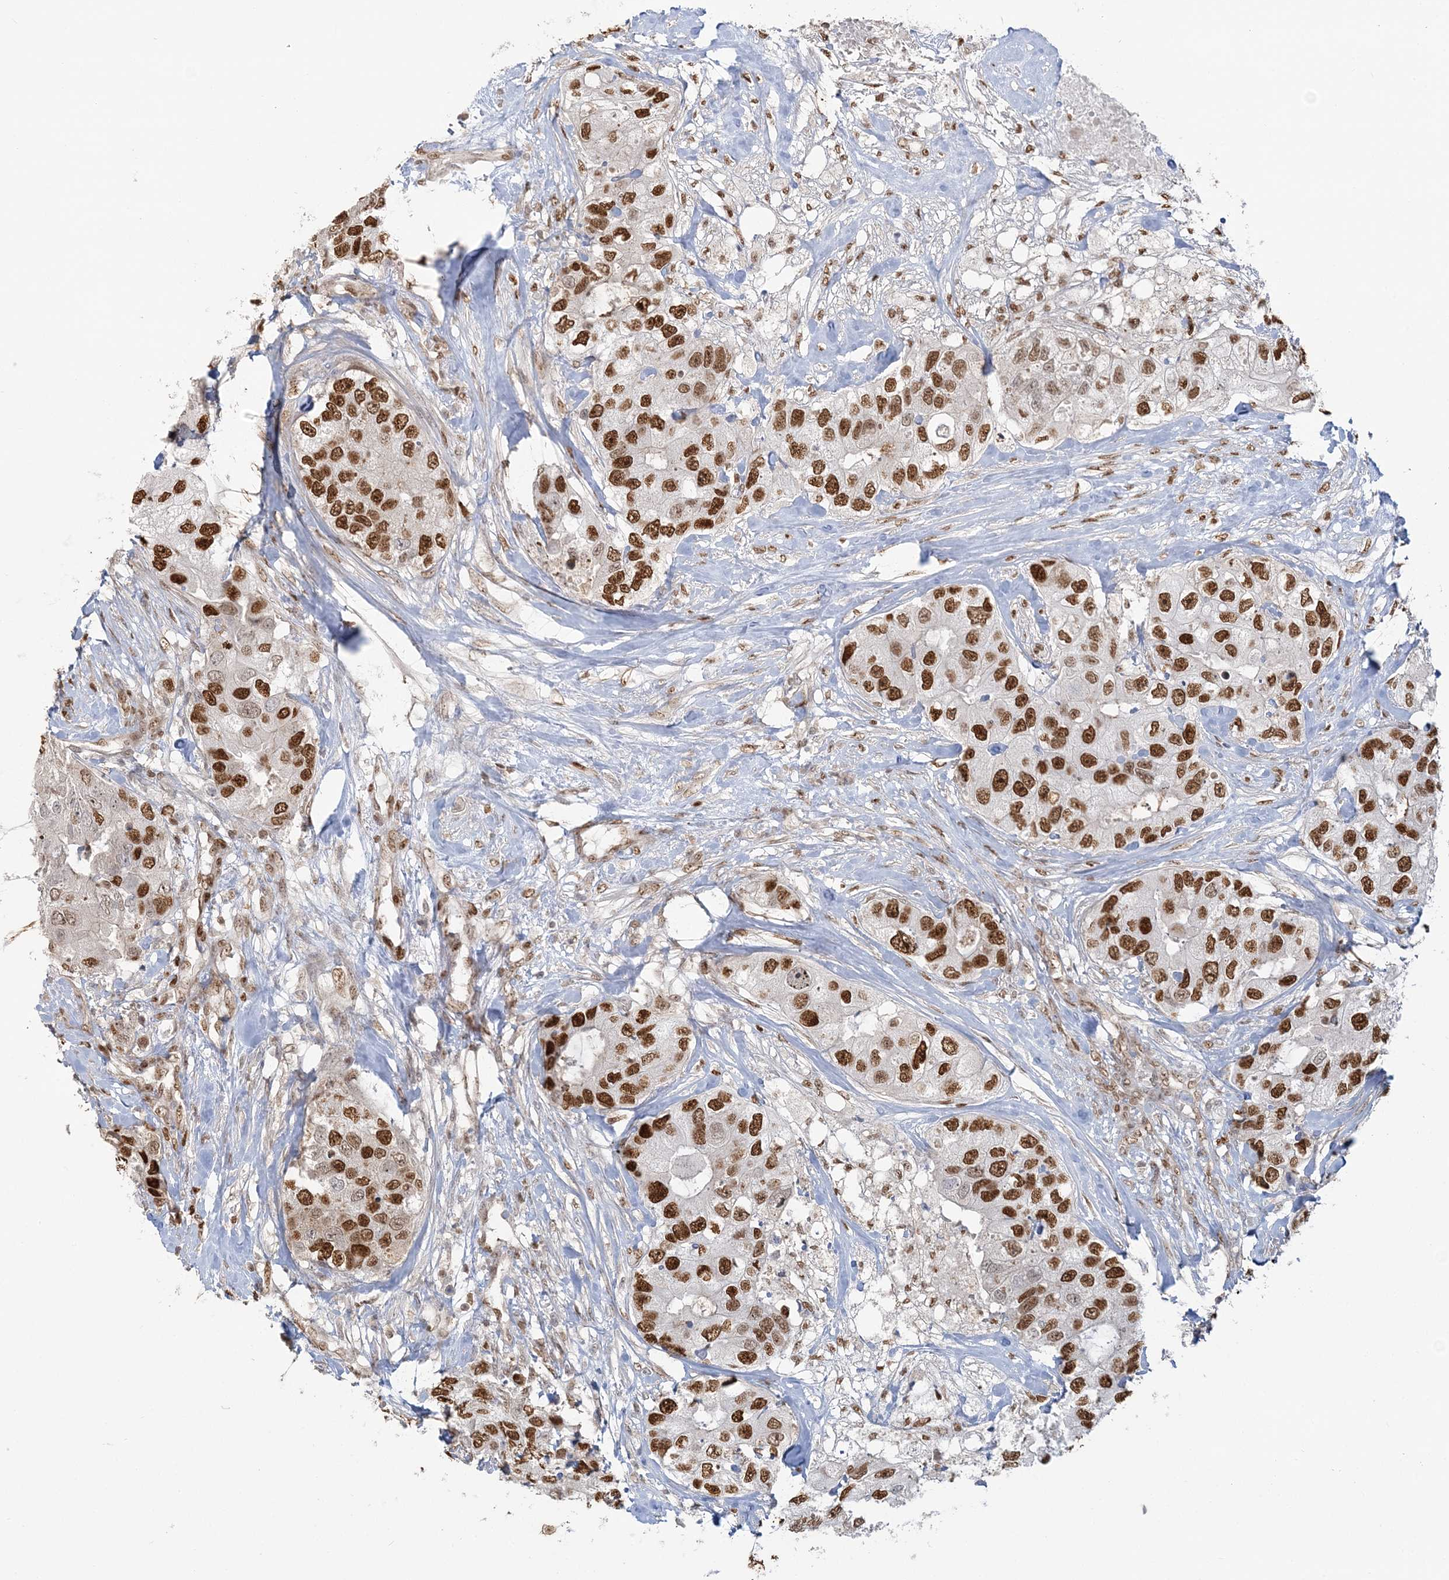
{"staining": {"intensity": "strong", "quantity": ">75%", "location": "nuclear"}, "tissue": "breast cancer", "cell_type": "Tumor cells", "image_type": "cancer", "snomed": [{"axis": "morphology", "description": "Duct carcinoma"}, {"axis": "topography", "description": "Breast"}], "caption": "Tumor cells reveal high levels of strong nuclear expression in about >75% of cells in human breast cancer.", "gene": "SUMO2", "patient": {"sex": "female", "age": 62}}